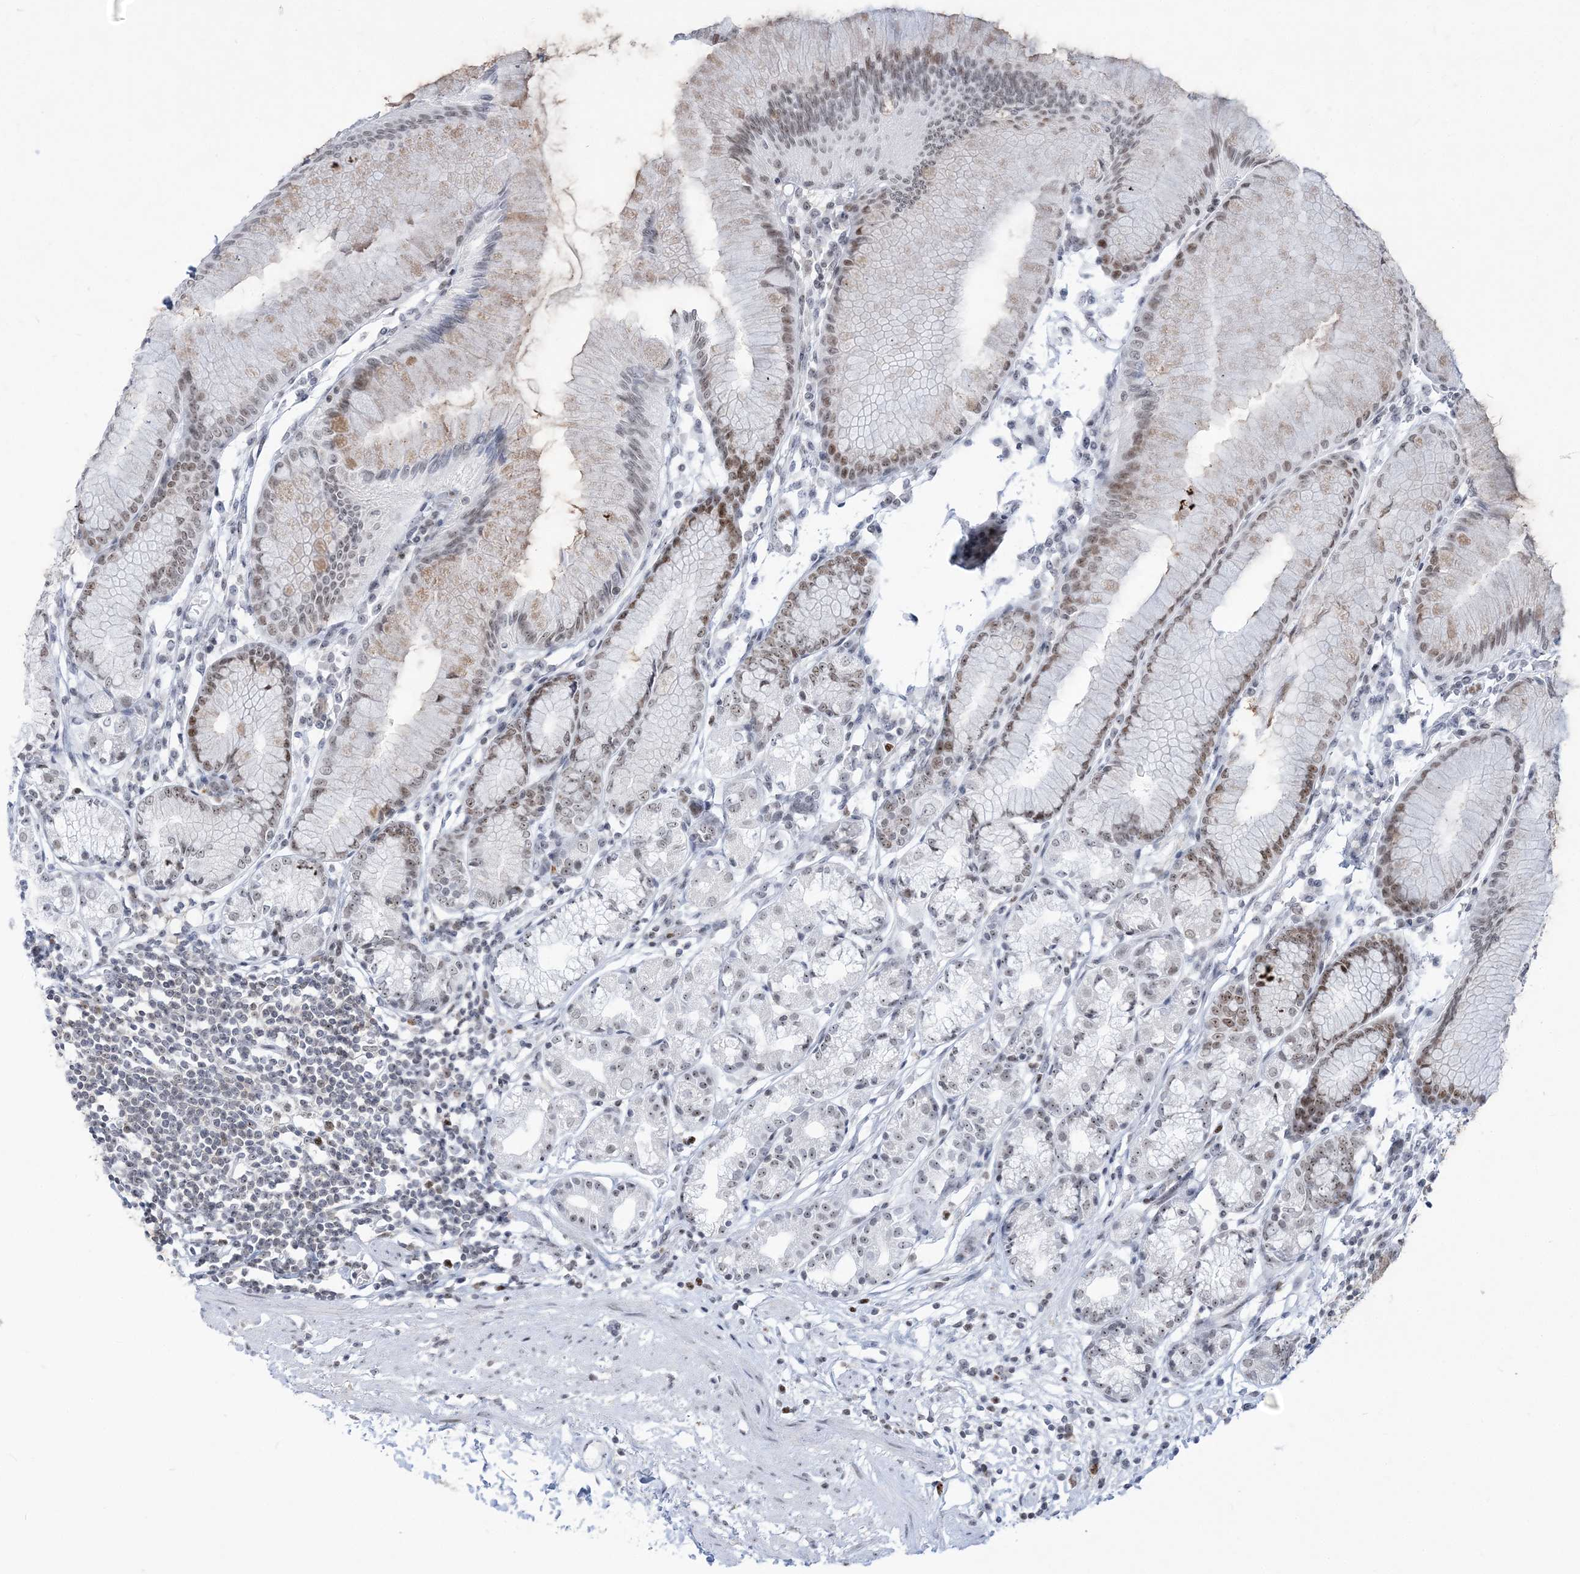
{"staining": {"intensity": "strong", "quantity": "25%-75%", "location": "nuclear"}, "tissue": "stomach", "cell_type": "Glandular cells", "image_type": "normal", "snomed": [{"axis": "morphology", "description": "Normal tissue, NOS"}, {"axis": "topography", "description": "Stomach"}], "caption": "The histopathology image exhibits immunohistochemical staining of unremarkable stomach. There is strong nuclear staining is identified in about 25%-75% of glandular cells.", "gene": "DDX21", "patient": {"sex": "female", "age": 57}}